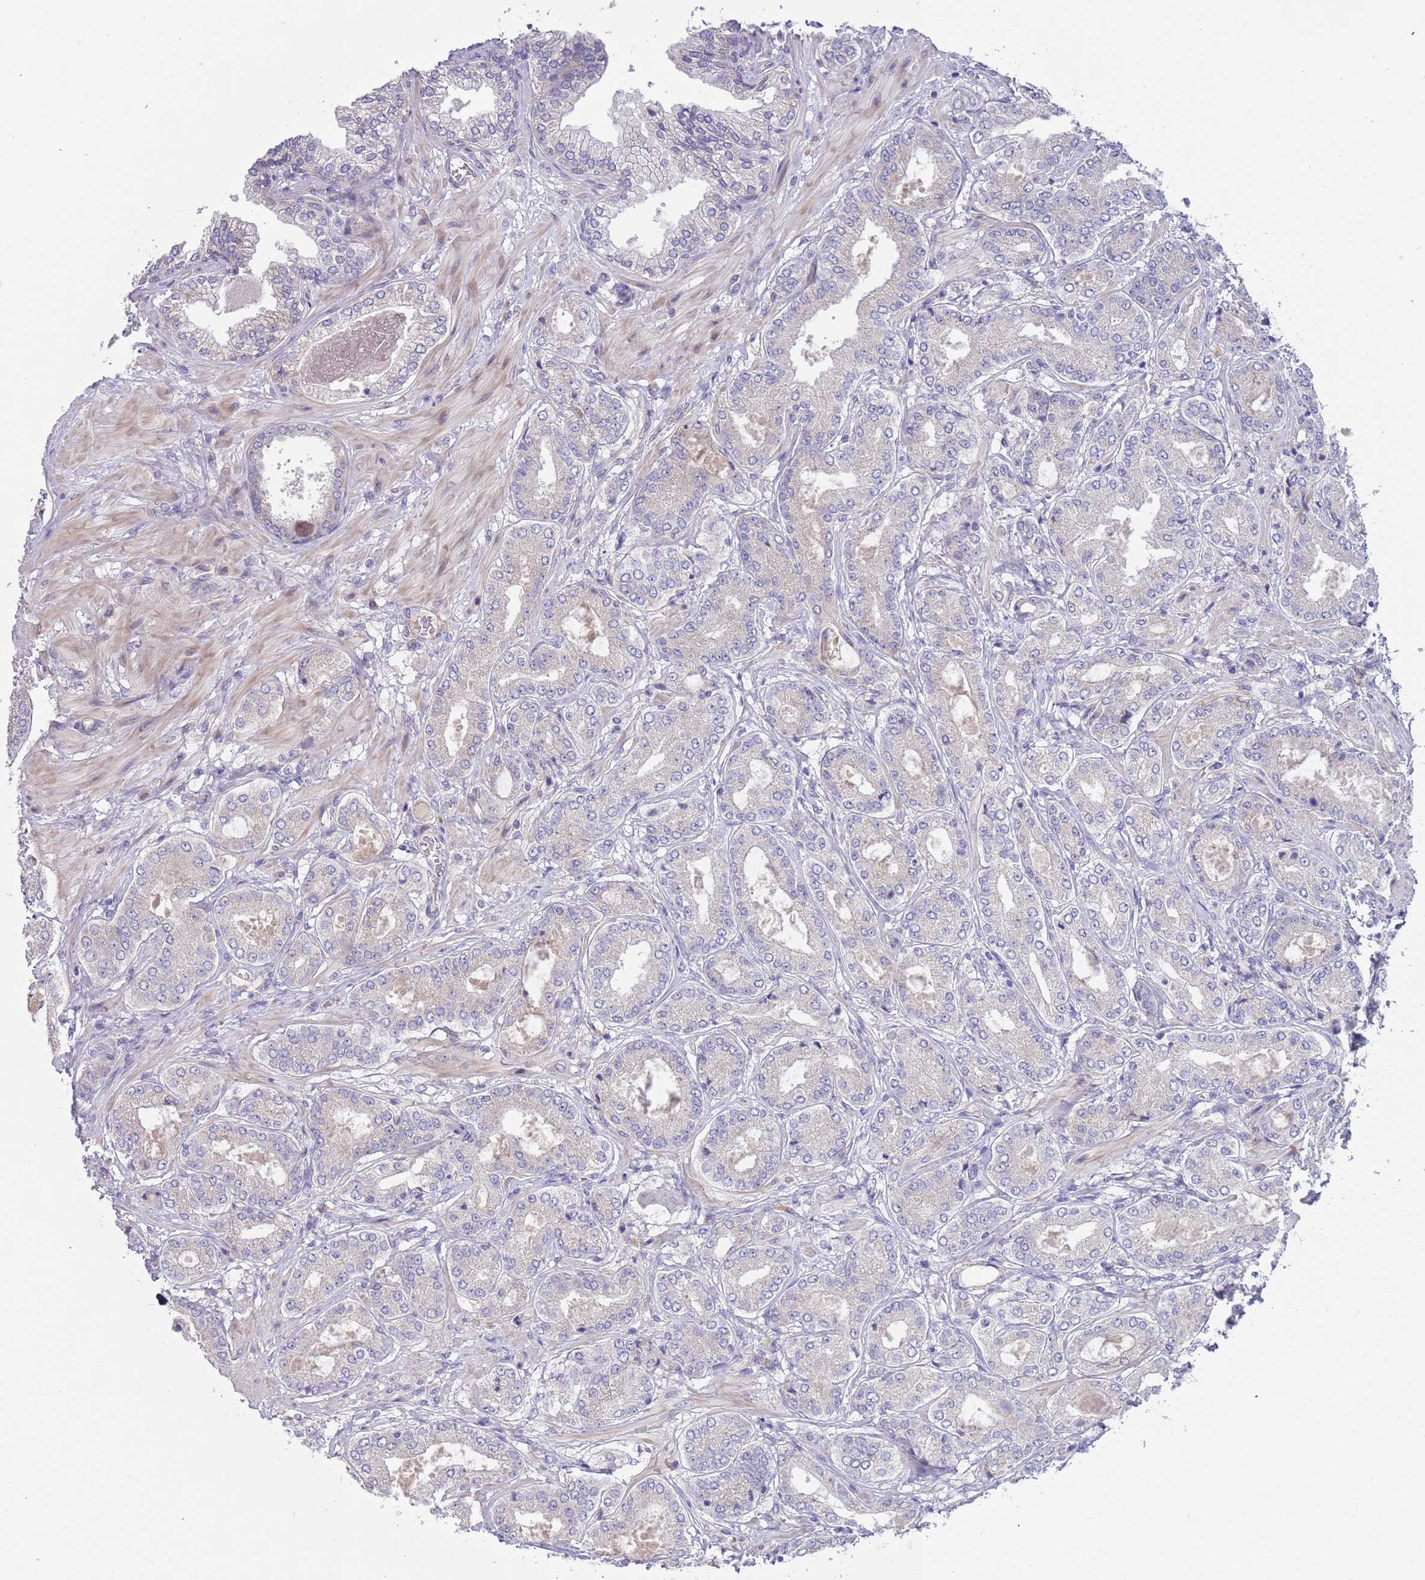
{"staining": {"intensity": "negative", "quantity": "none", "location": "none"}, "tissue": "prostate cancer", "cell_type": "Tumor cells", "image_type": "cancer", "snomed": [{"axis": "morphology", "description": "Adenocarcinoma, Low grade"}, {"axis": "topography", "description": "Prostate"}], "caption": "The immunohistochemistry (IHC) photomicrograph has no significant expression in tumor cells of low-grade adenocarcinoma (prostate) tissue.", "gene": "CABYR", "patient": {"sex": "male", "age": 63}}